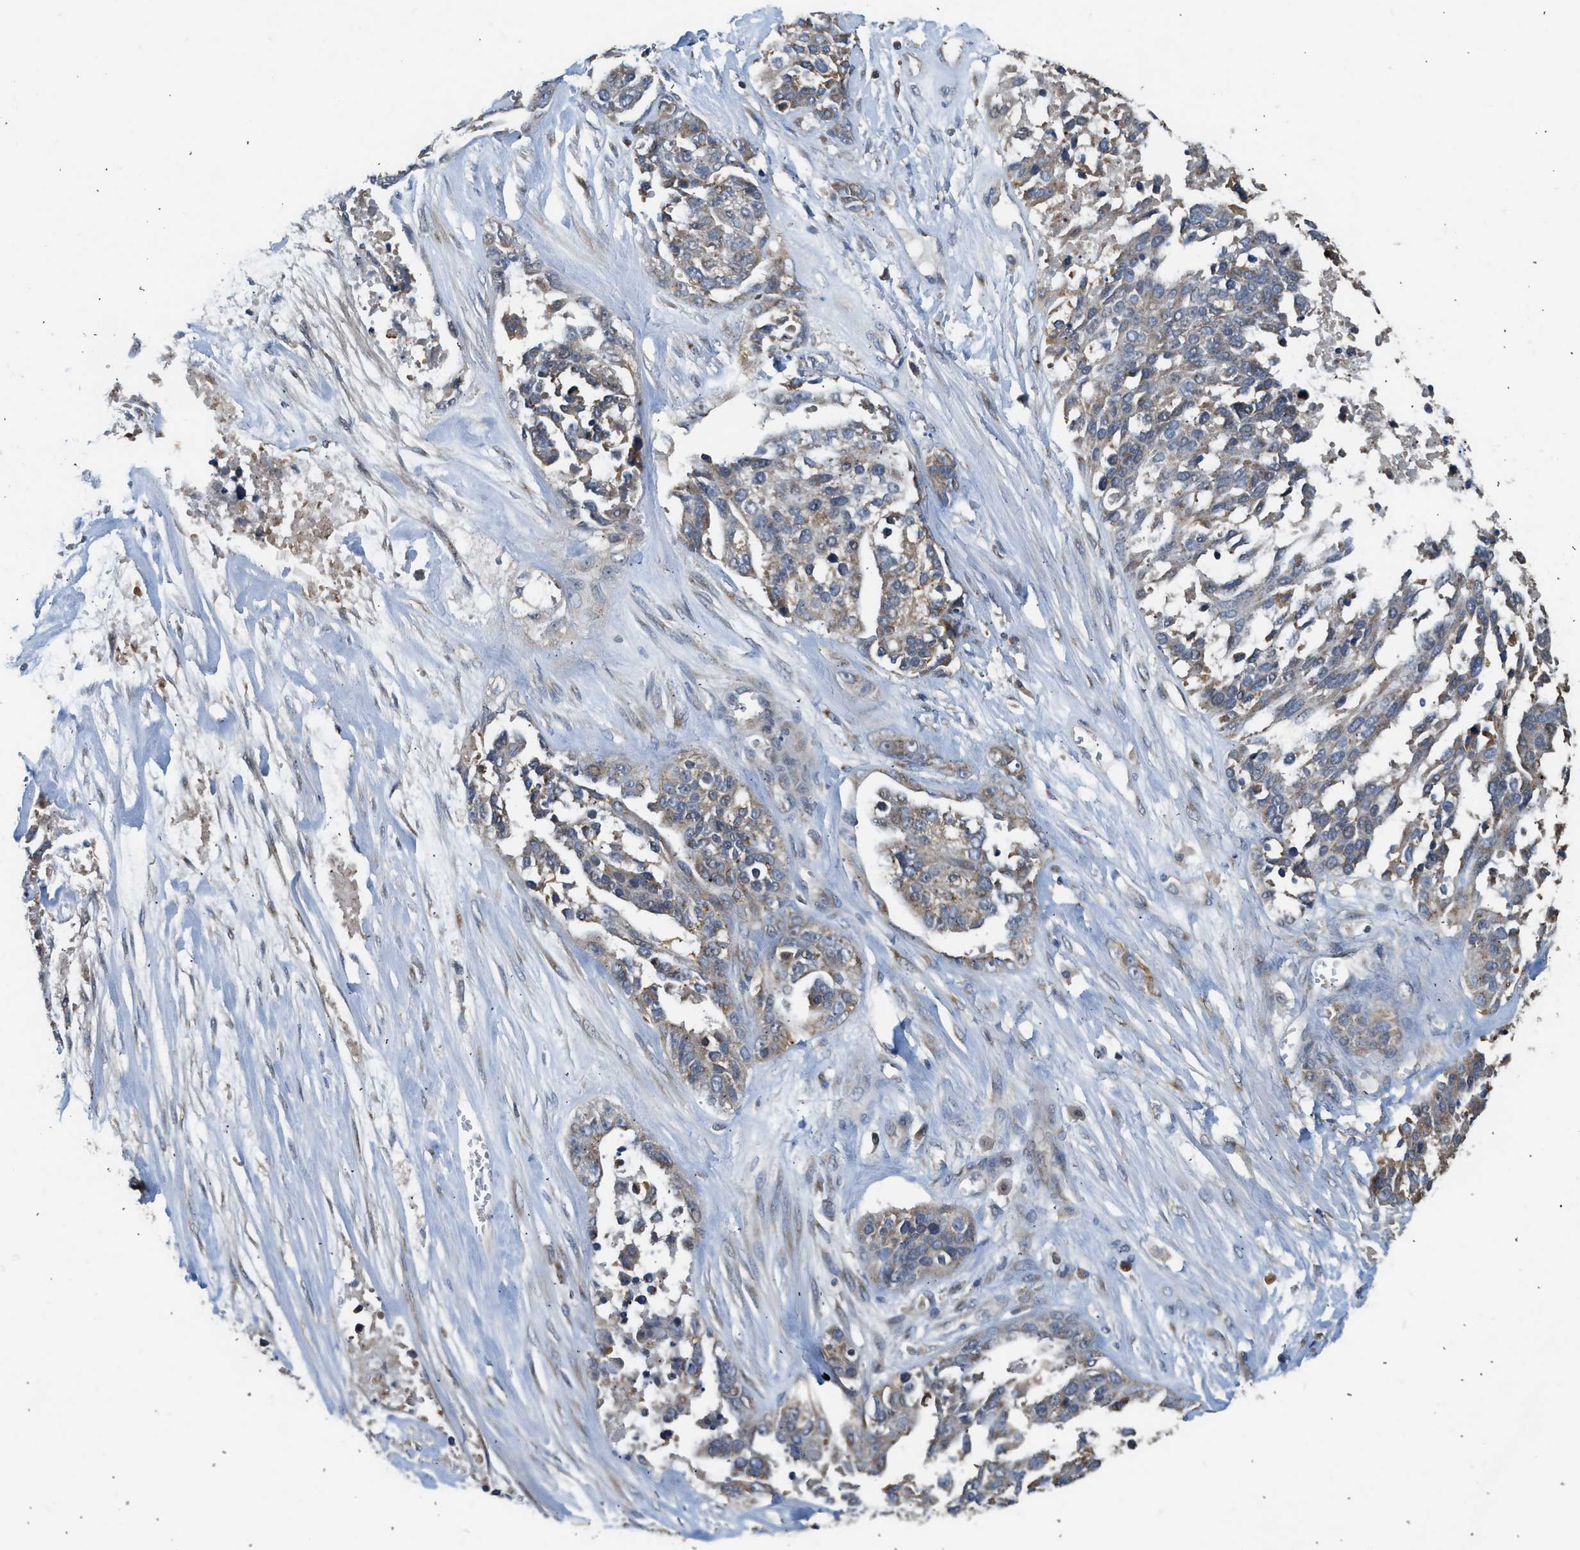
{"staining": {"intensity": "moderate", "quantity": "25%-75%", "location": "cytoplasmic/membranous"}, "tissue": "ovarian cancer", "cell_type": "Tumor cells", "image_type": "cancer", "snomed": [{"axis": "morphology", "description": "Cystadenocarcinoma, serous, NOS"}, {"axis": "topography", "description": "Ovary"}], "caption": "Human ovarian cancer stained for a protein (brown) shows moderate cytoplasmic/membranous positive expression in approximately 25%-75% of tumor cells.", "gene": "STARD3", "patient": {"sex": "female", "age": 44}}